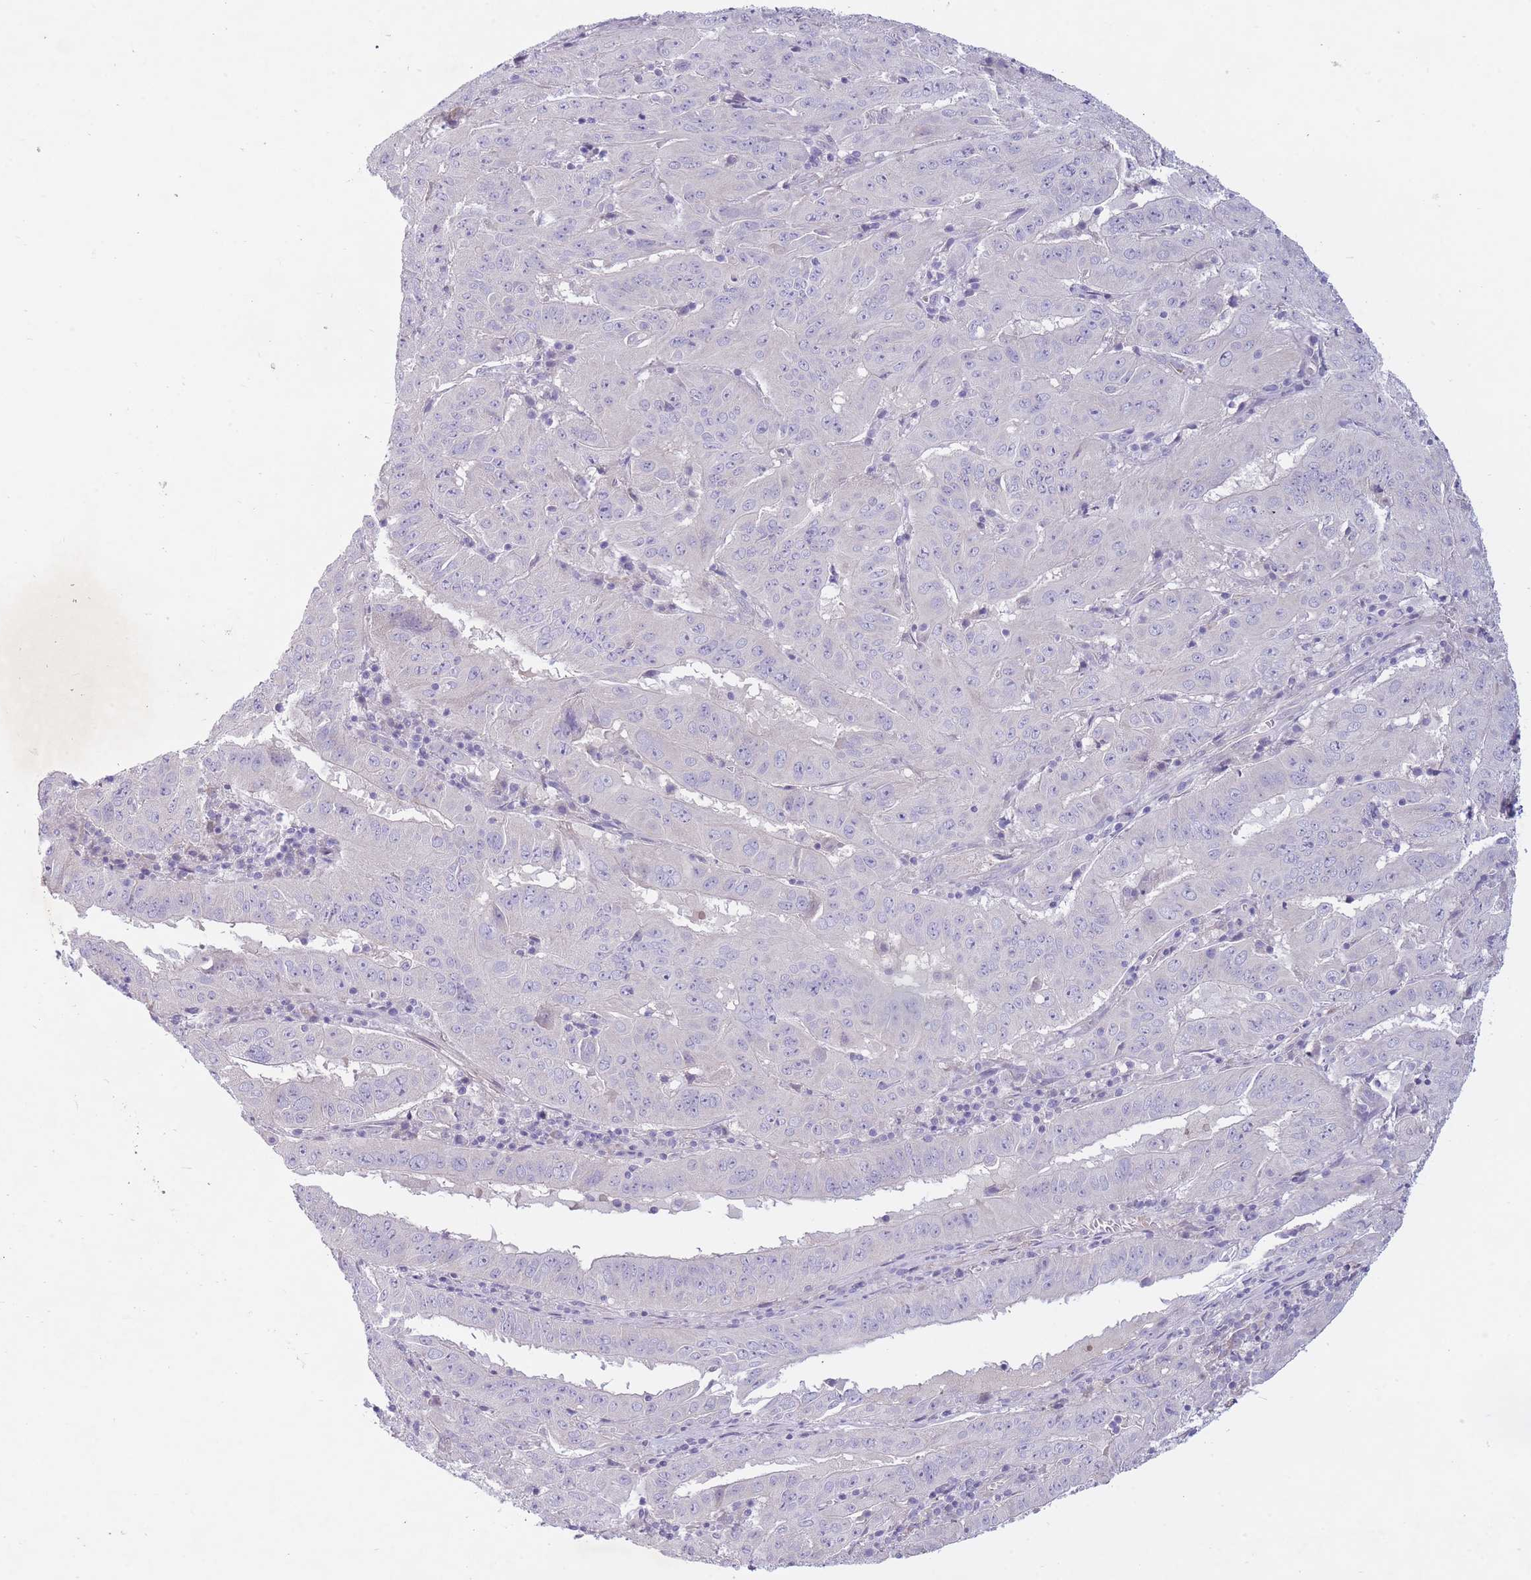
{"staining": {"intensity": "negative", "quantity": "none", "location": "none"}, "tissue": "pancreatic cancer", "cell_type": "Tumor cells", "image_type": "cancer", "snomed": [{"axis": "morphology", "description": "Adenocarcinoma, NOS"}, {"axis": "topography", "description": "Pancreas"}], "caption": "This is an immunohistochemistry (IHC) histopathology image of human pancreatic cancer. There is no staining in tumor cells.", "gene": "PNPLA5", "patient": {"sex": "male", "age": 63}}